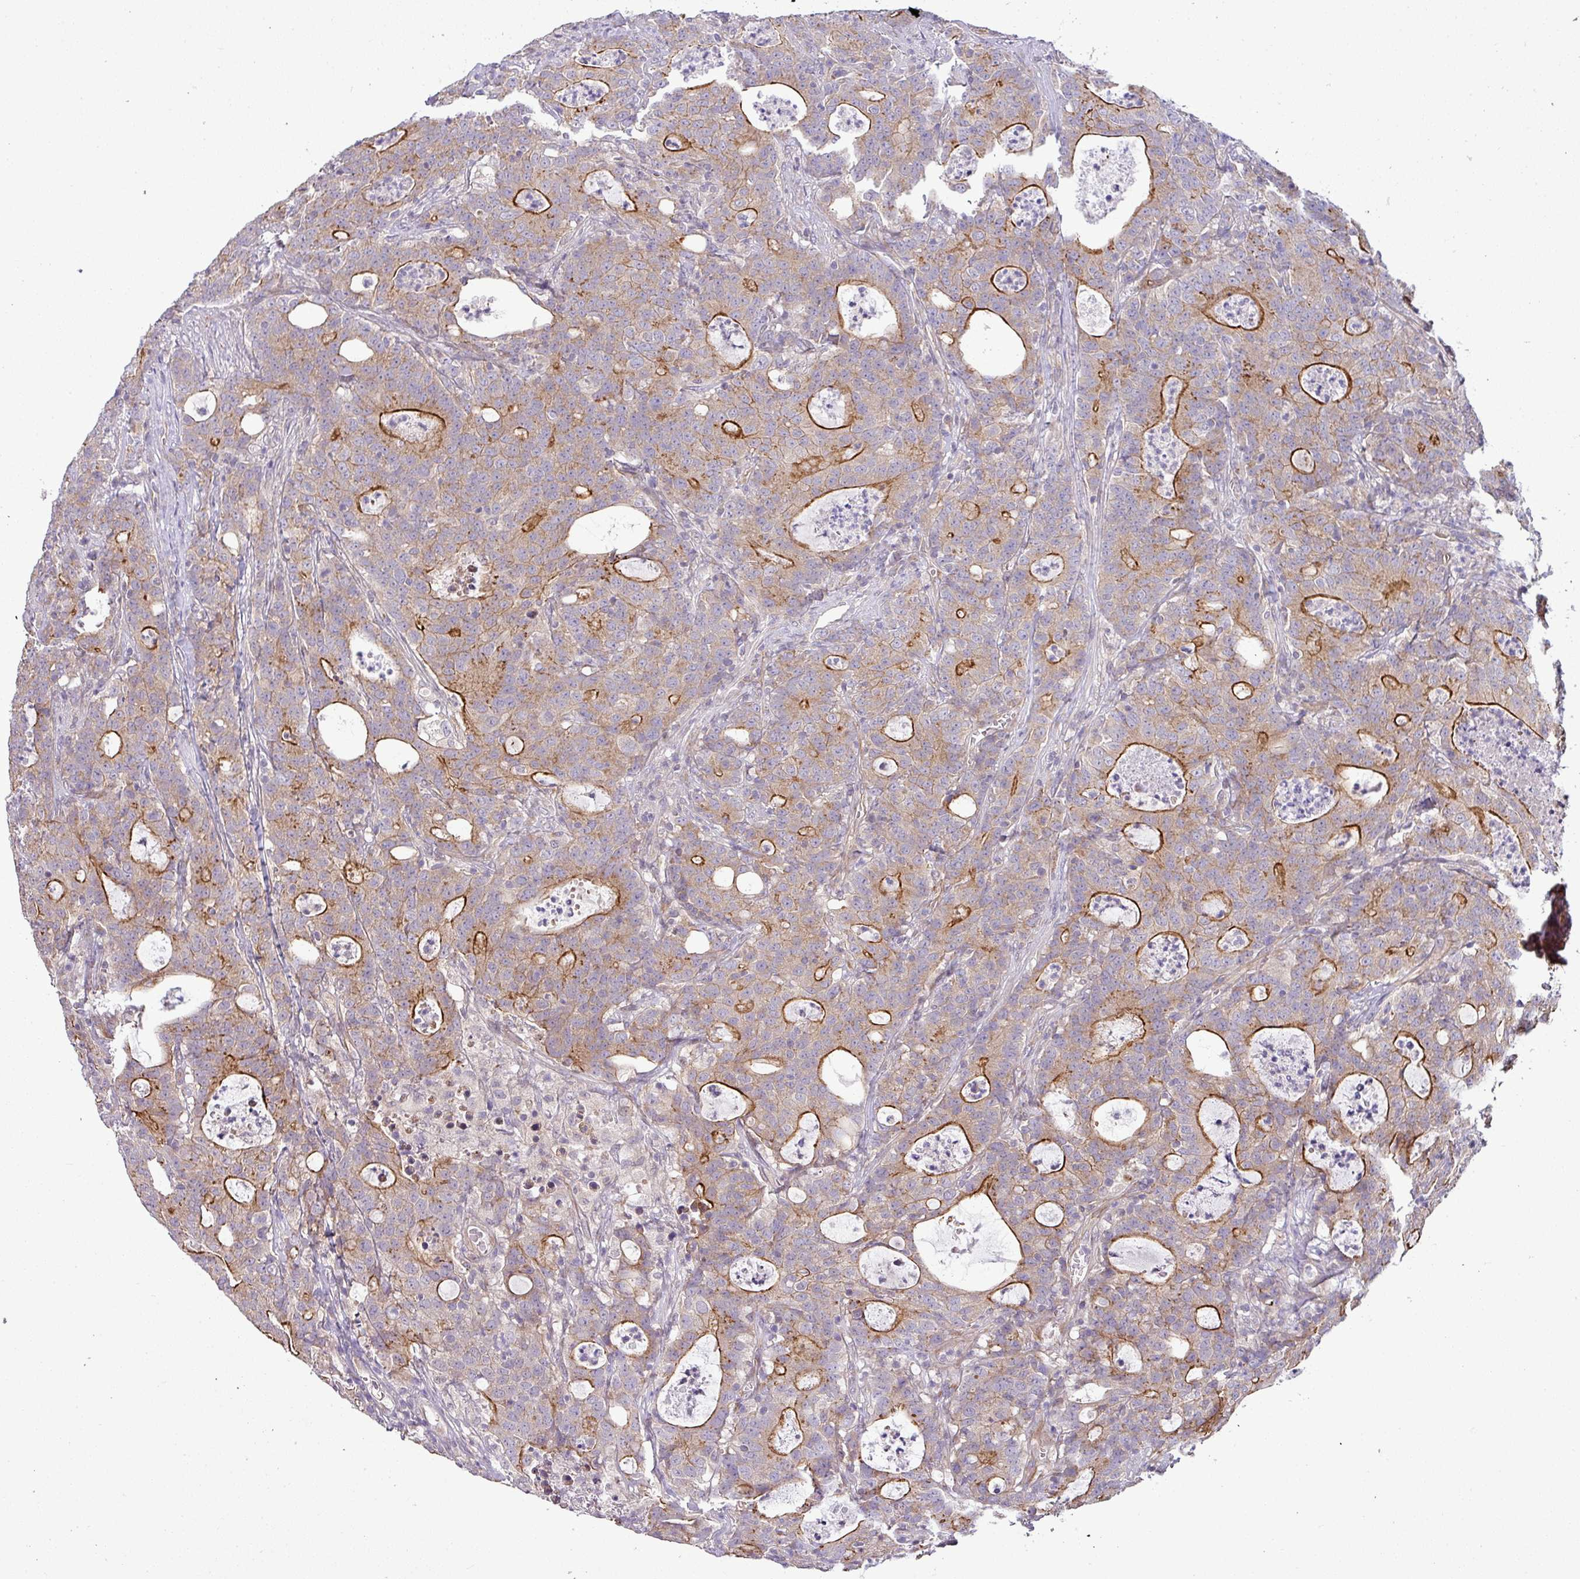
{"staining": {"intensity": "strong", "quantity": "25%-75%", "location": "cytoplasmic/membranous"}, "tissue": "colorectal cancer", "cell_type": "Tumor cells", "image_type": "cancer", "snomed": [{"axis": "morphology", "description": "Adenocarcinoma, NOS"}, {"axis": "topography", "description": "Colon"}], "caption": "Colorectal adenocarcinoma was stained to show a protein in brown. There is high levels of strong cytoplasmic/membranous staining in approximately 25%-75% of tumor cells. (DAB (3,3'-diaminobenzidine) IHC with brightfield microscopy, high magnification).", "gene": "TIMMDC1", "patient": {"sex": "male", "age": 83}}